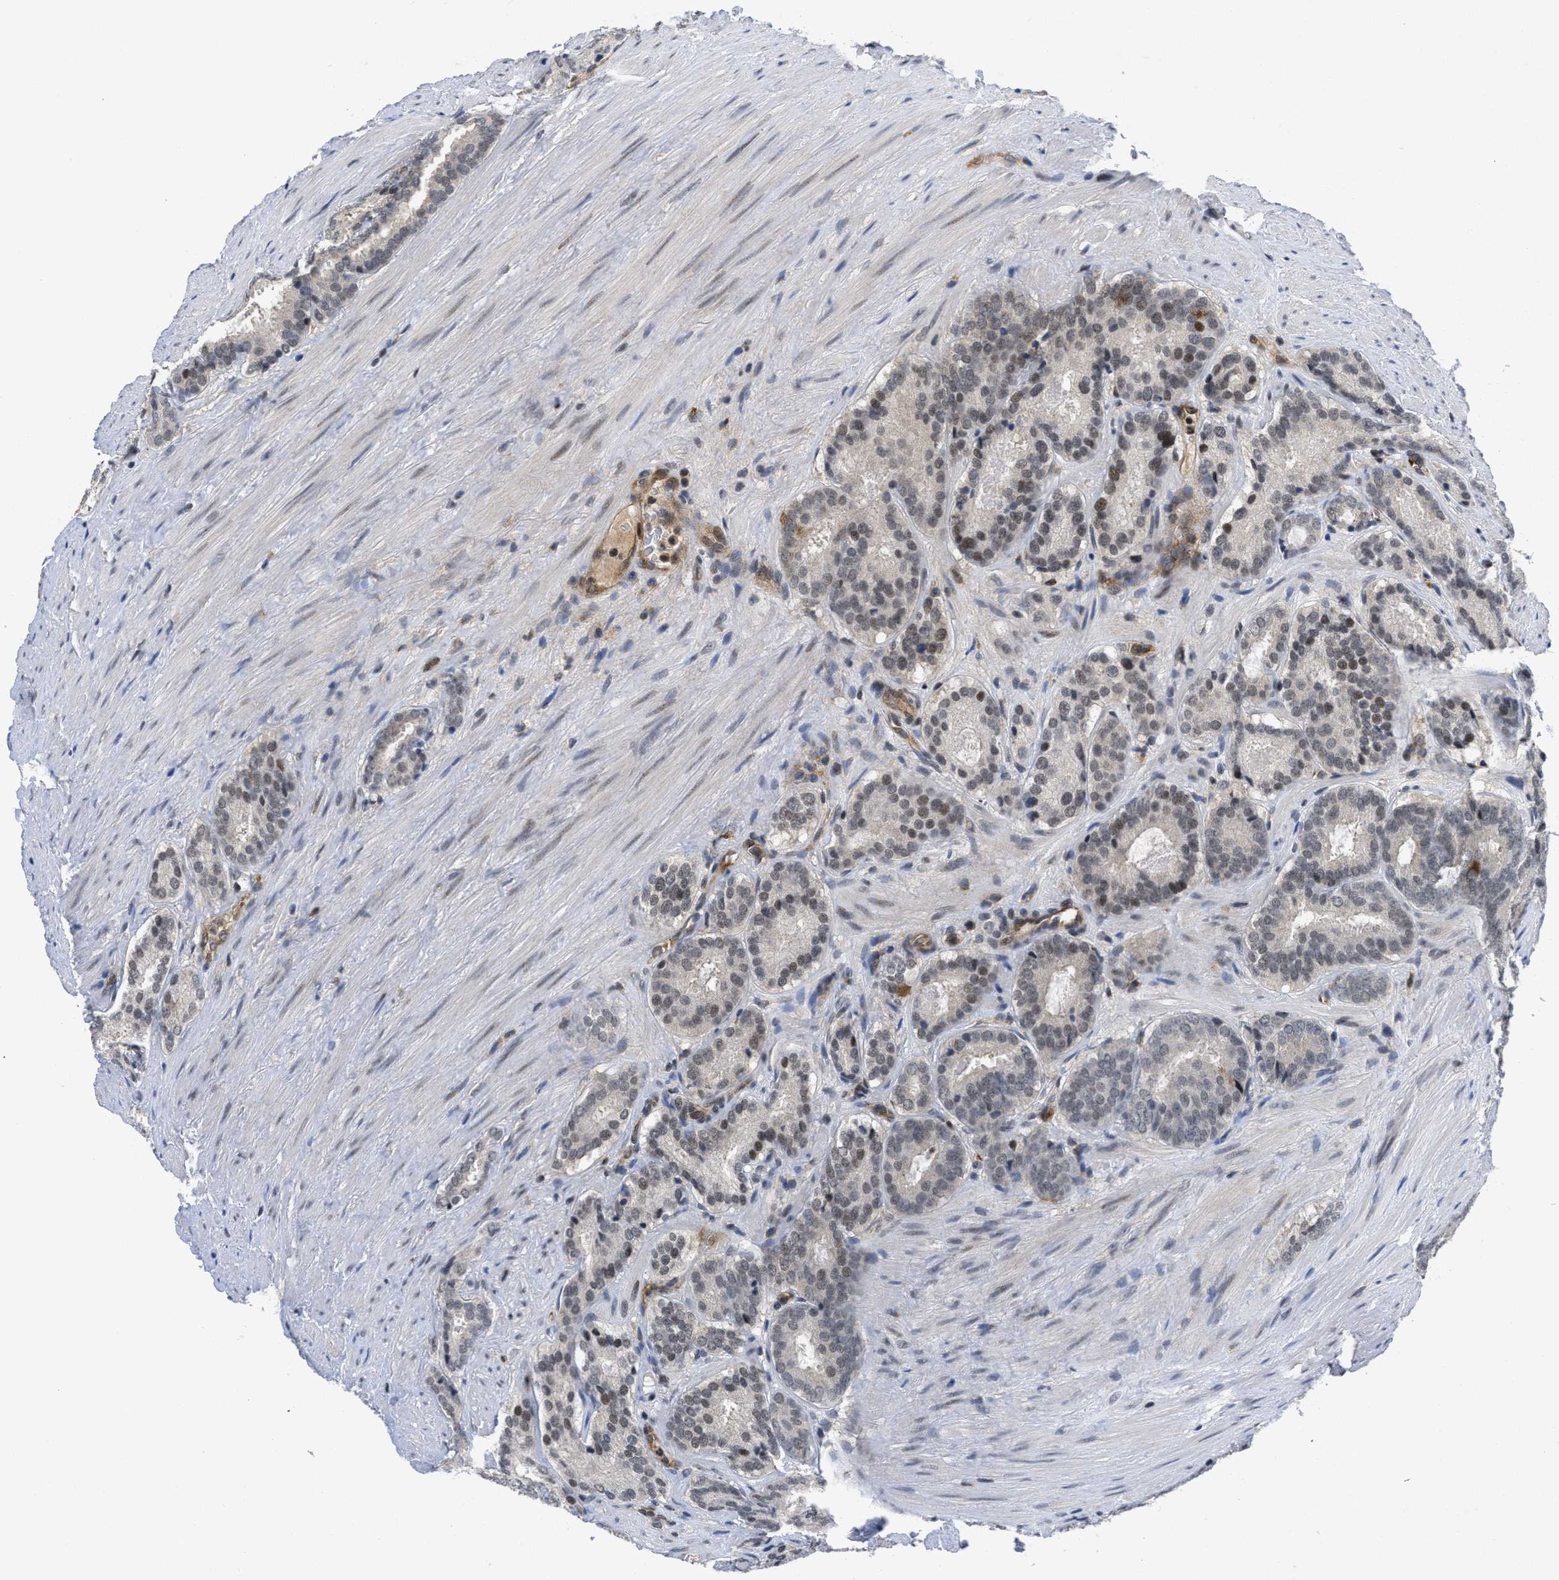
{"staining": {"intensity": "moderate", "quantity": "<25%", "location": "nuclear"}, "tissue": "prostate cancer", "cell_type": "Tumor cells", "image_type": "cancer", "snomed": [{"axis": "morphology", "description": "Adenocarcinoma, Low grade"}, {"axis": "topography", "description": "Prostate"}], "caption": "Moderate nuclear expression is seen in about <25% of tumor cells in low-grade adenocarcinoma (prostate). The protein is shown in brown color, while the nuclei are stained blue.", "gene": "HIF1A", "patient": {"sex": "male", "age": 69}}